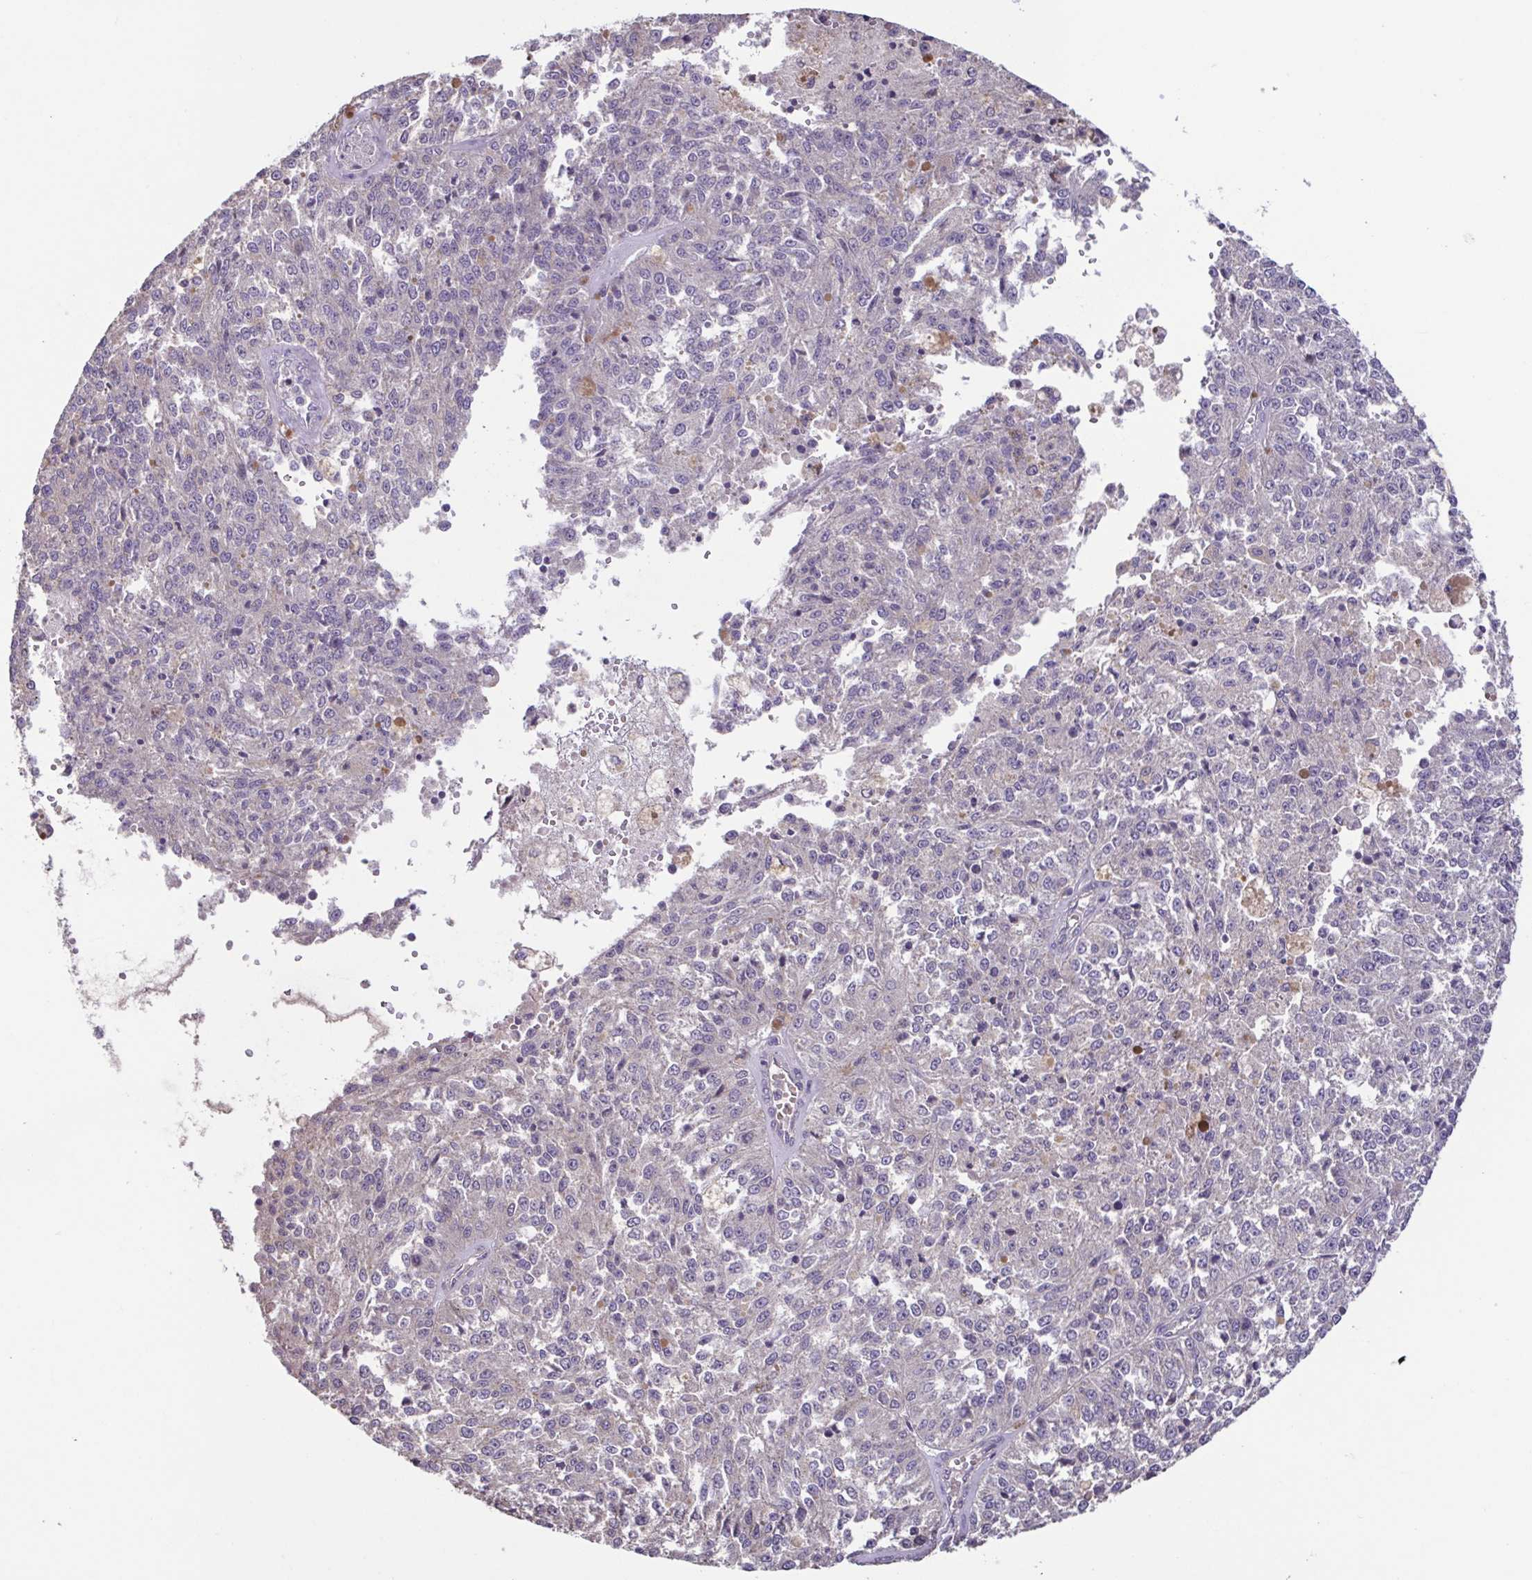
{"staining": {"intensity": "negative", "quantity": "none", "location": "none"}, "tissue": "melanoma", "cell_type": "Tumor cells", "image_type": "cancer", "snomed": [{"axis": "morphology", "description": "Malignant melanoma, Metastatic site"}, {"axis": "topography", "description": "Lymph node"}], "caption": "Tumor cells are negative for protein expression in human melanoma. (DAB (3,3'-diaminobenzidine) IHC, high magnification).", "gene": "ACTRT2", "patient": {"sex": "female", "age": 64}}